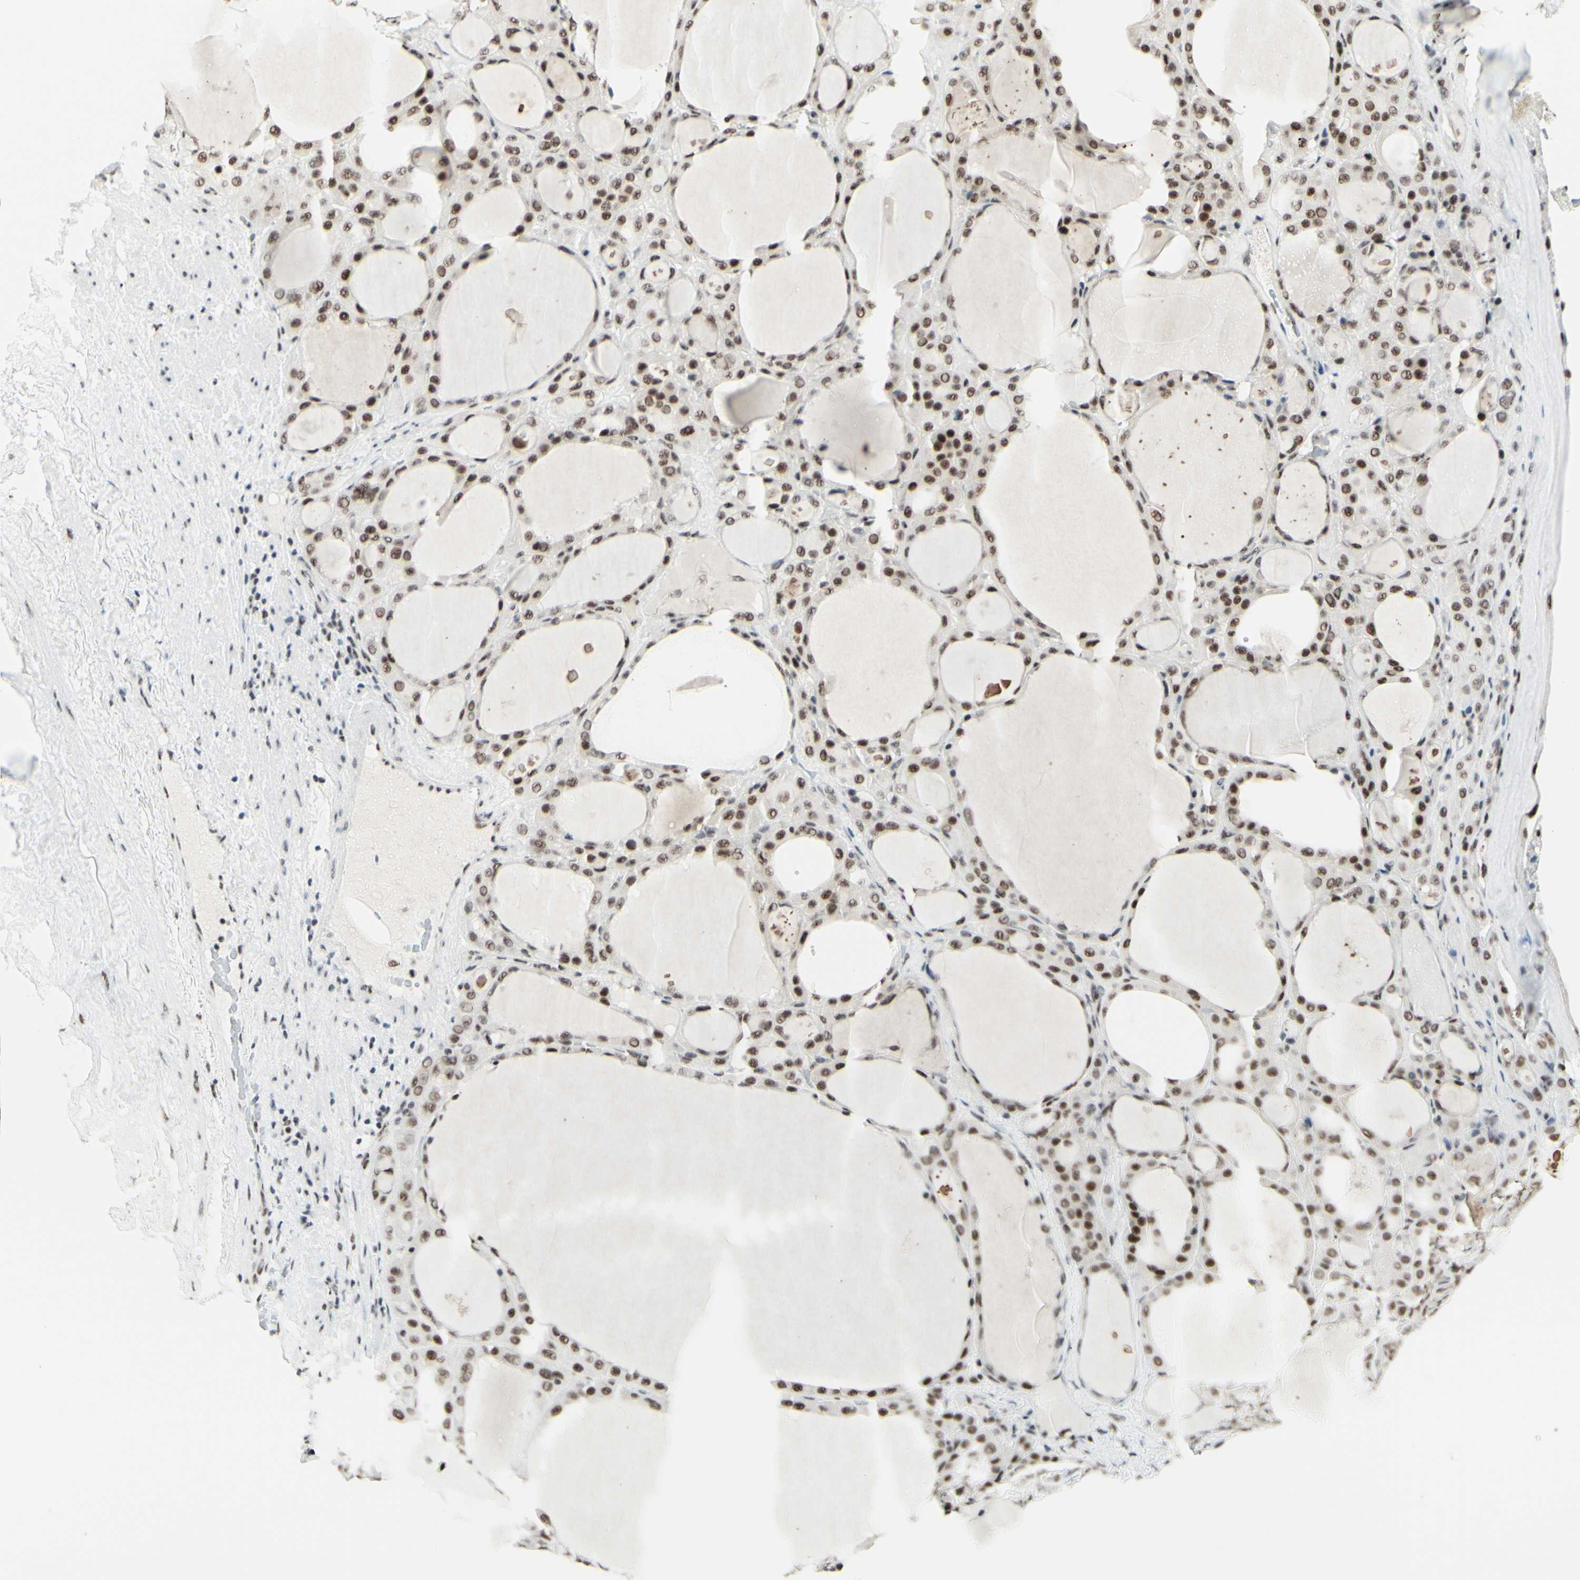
{"staining": {"intensity": "strong", "quantity": "25%-75%", "location": "nuclear"}, "tissue": "thyroid gland", "cell_type": "Glandular cells", "image_type": "normal", "snomed": [{"axis": "morphology", "description": "Normal tissue, NOS"}, {"axis": "morphology", "description": "Carcinoma, NOS"}, {"axis": "topography", "description": "Thyroid gland"}], "caption": "Brown immunohistochemical staining in benign human thyroid gland demonstrates strong nuclear expression in about 25%-75% of glandular cells. The protein of interest is shown in brown color, while the nuclei are stained blue.", "gene": "WTAP", "patient": {"sex": "female", "age": 86}}